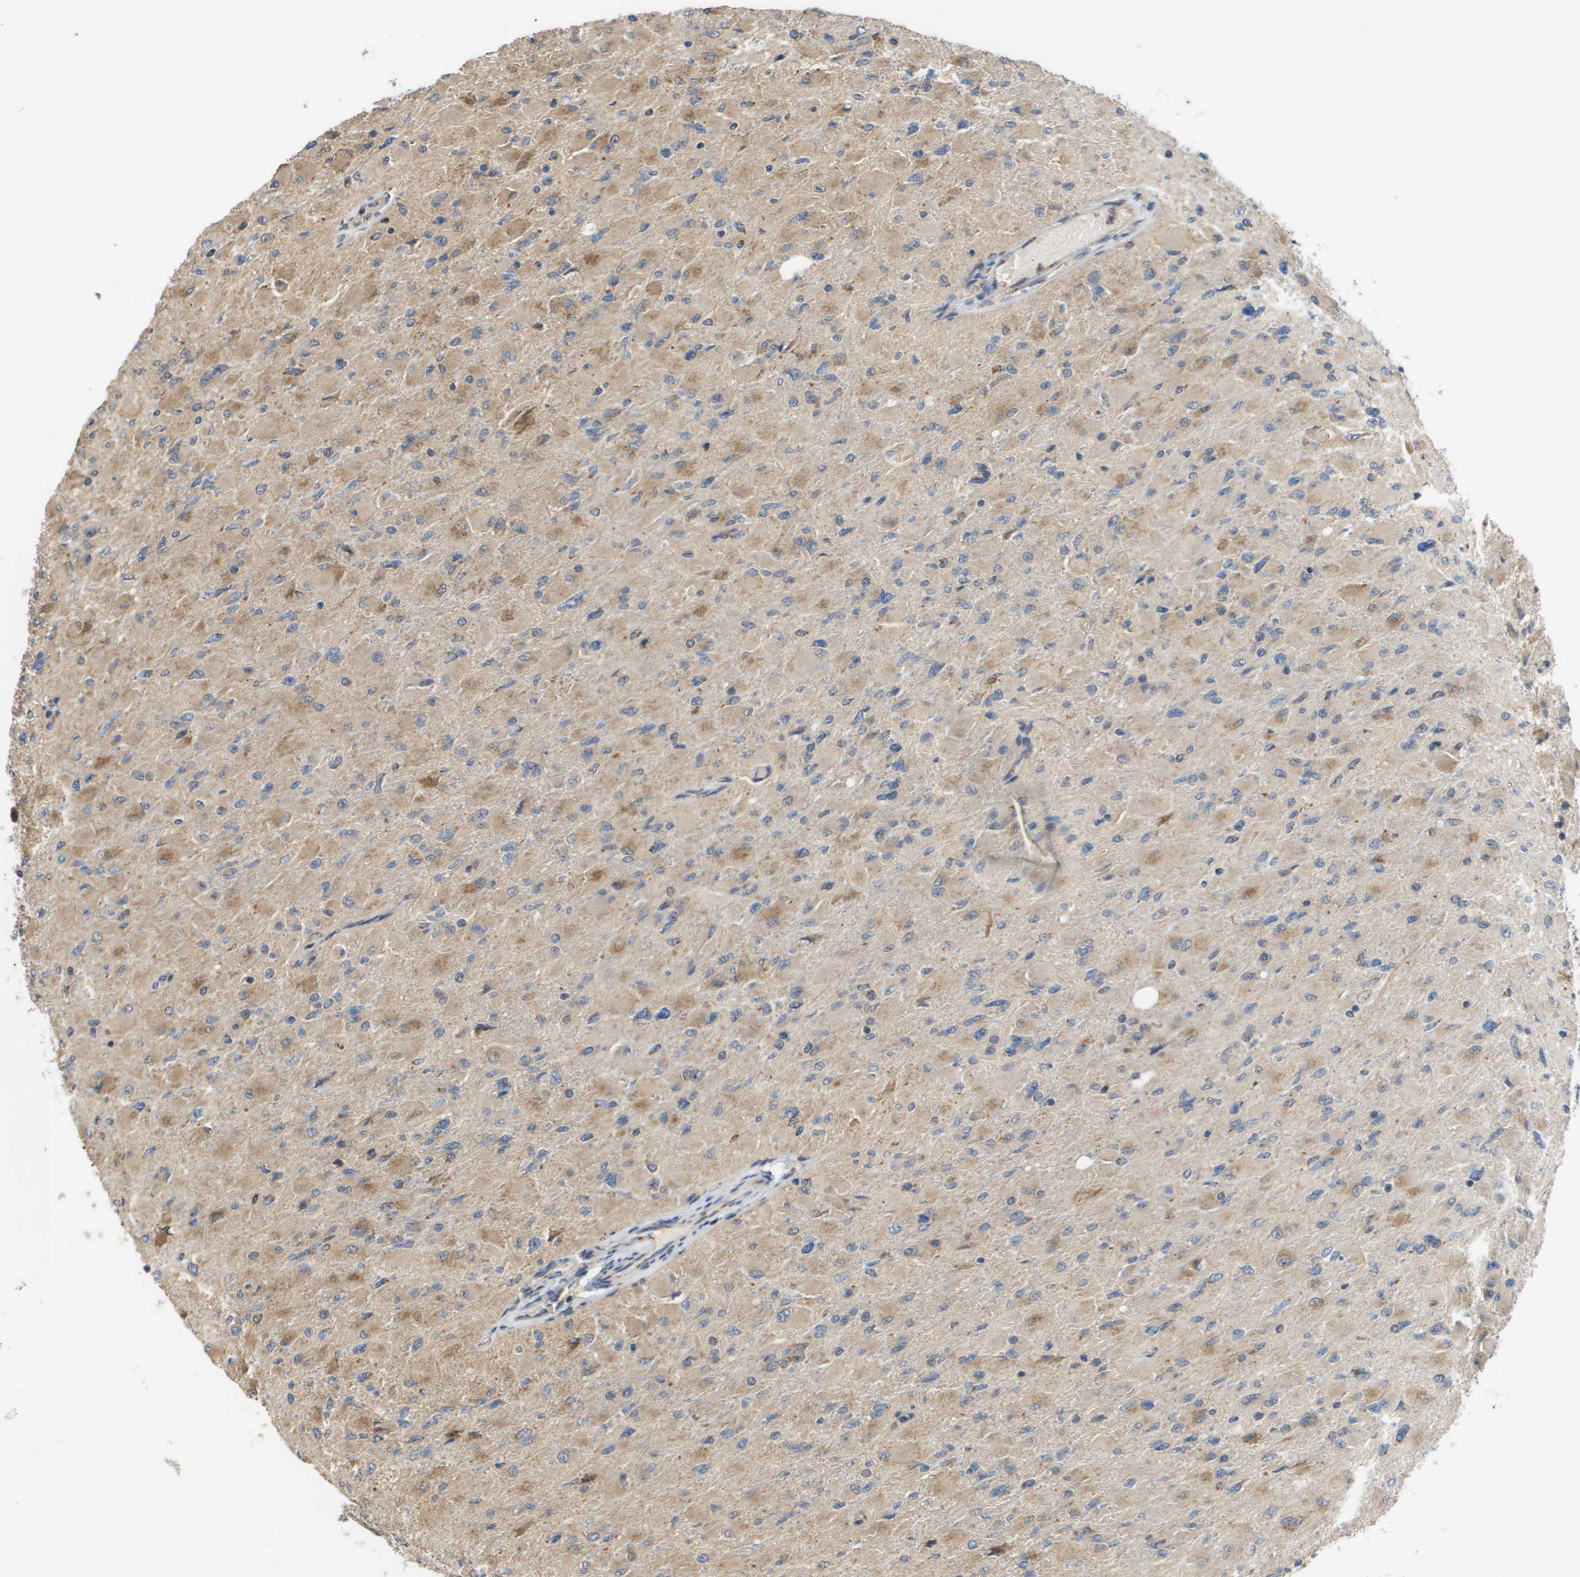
{"staining": {"intensity": "moderate", "quantity": "25%-75%", "location": "cytoplasmic/membranous"}, "tissue": "glioma", "cell_type": "Tumor cells", "image_type": "cancer", "snomed": [{"axis": "morphology", "description": "Glioma, malignant, High grade"}, {"axis": "topography", "description": "Cerebral cortex"}], "caption": "Human glioma stained with a protein marker demonstrates moderate staining in tumor cells.", "gene": "PCK1", "patient": {"sex": "female", "age": 36}}